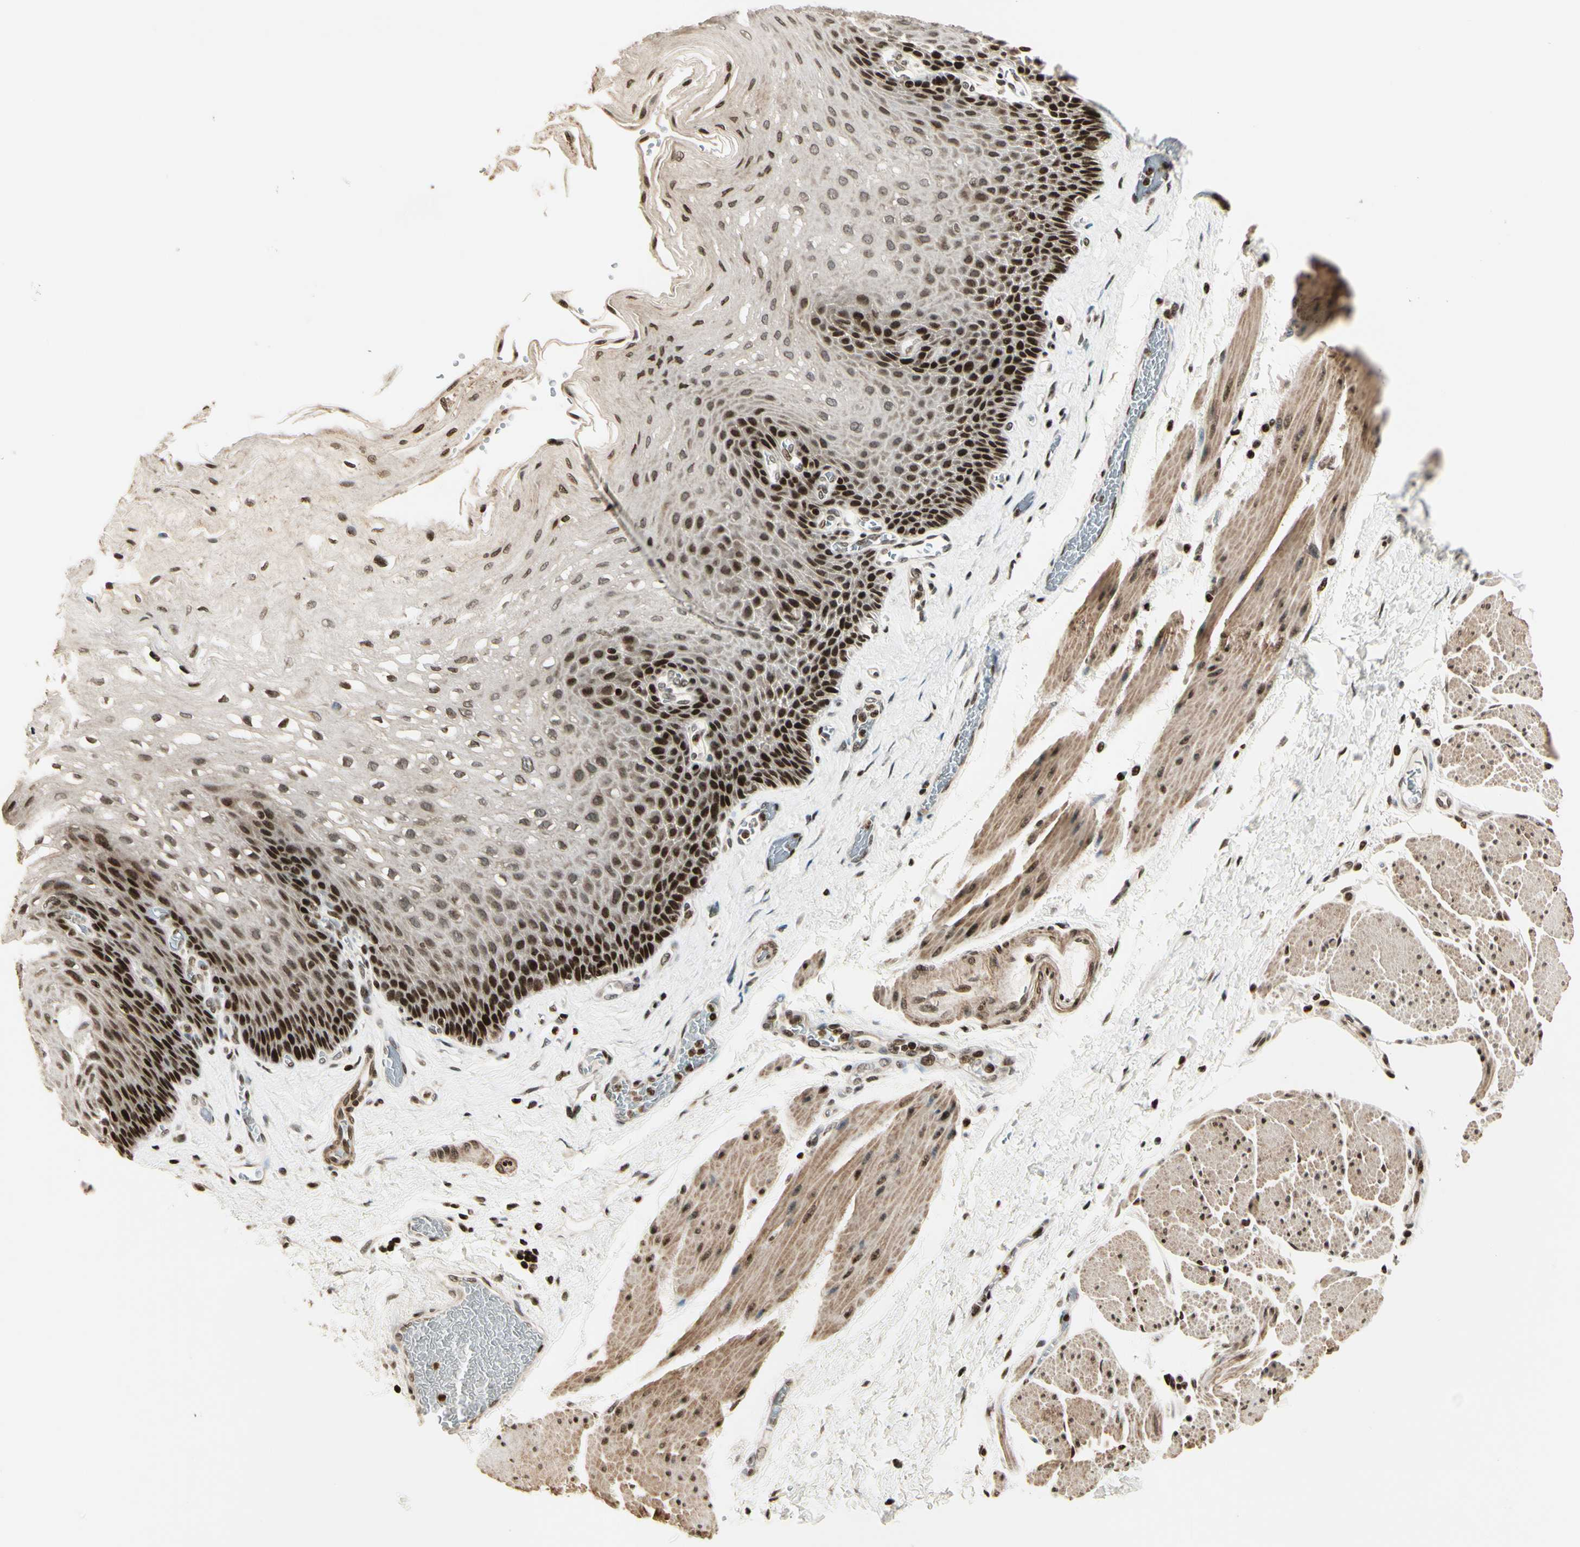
{"staining": {"intensity": "strong", "quantity": ">75%", "location": "cytoplasmic/membranous,nuclear"}, "tissue": "esophagus", "cell_type": "Squamous epithelial cells", "image_type": "normal", "snomed": [{"axis": "morphology", "description": "Normal tissue, NOS"}, {"axis": "topography", "description": "Esophagus"}], "caption": "Immunohistochemistry (IHC) (DAB (3,3'-diaminobenzidine)) staining of benign esophagus shows strong cytoplasmic/membranous,nuclear protein positivity in about >75% of squamous epithelial cells. The staining was performed using DAB, with brown indicating positive protein expression. Nuclei are stained blue with hematoxylin.", "gene": "TSHZ3", "patient": {"sex": "female", "age": 72}}